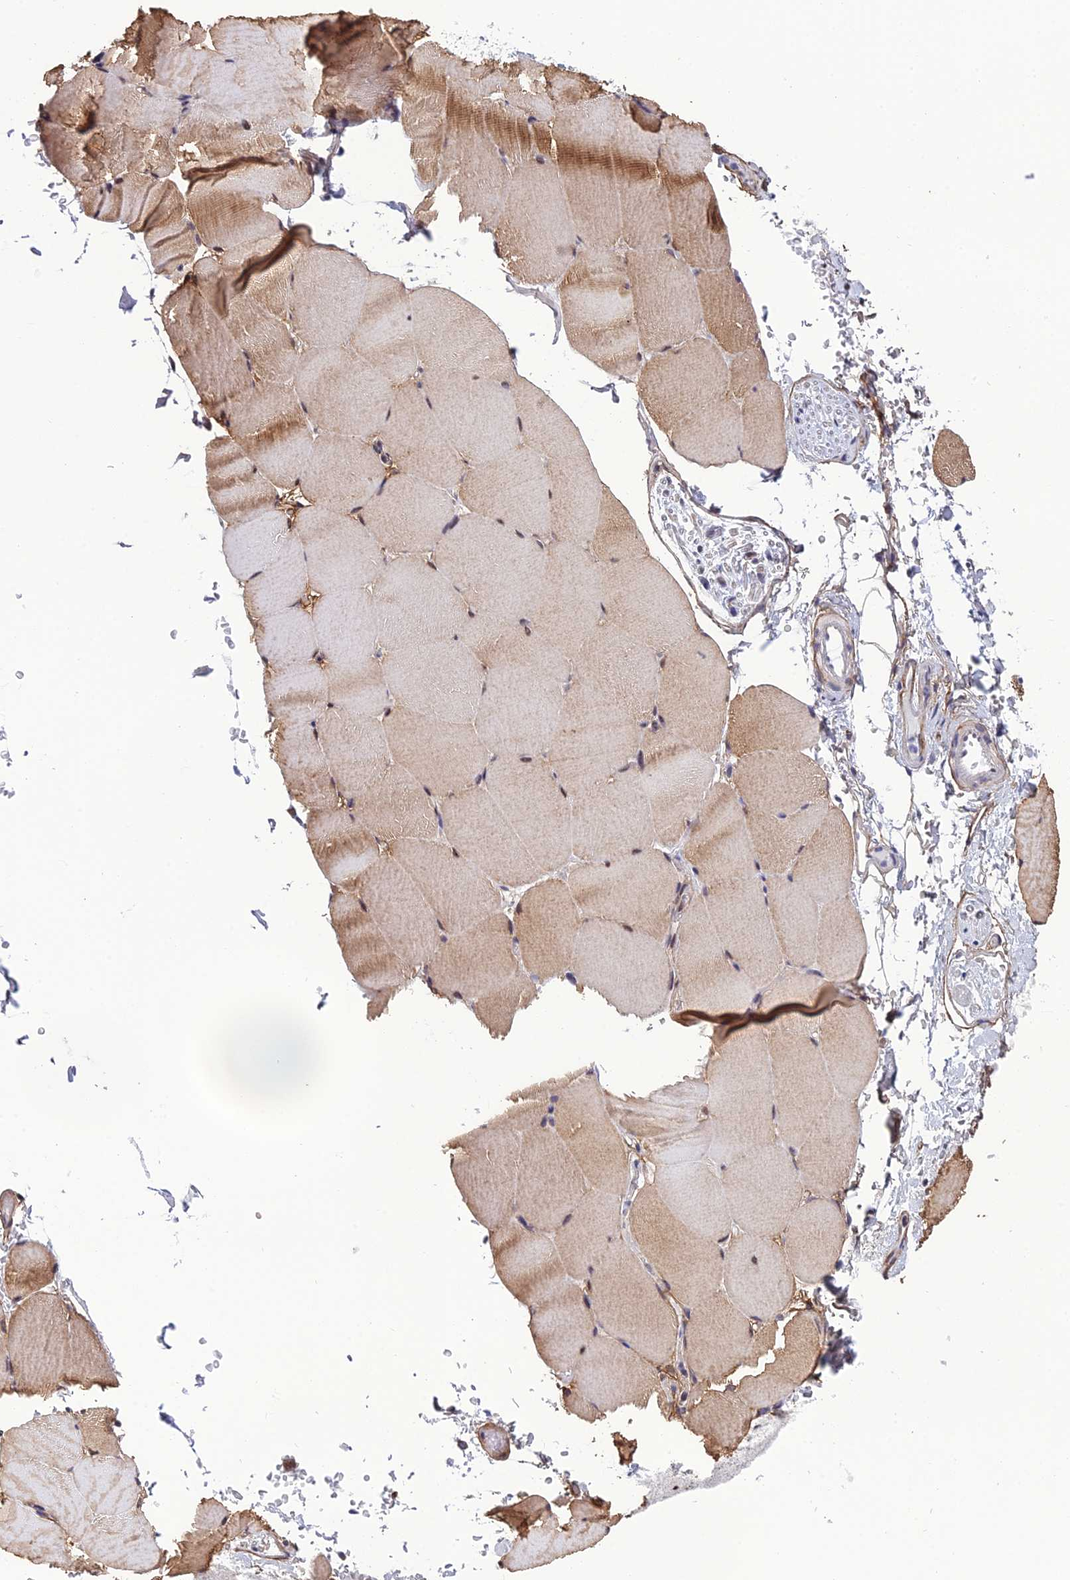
{"staining": {"intensity": "moderate", "quantity": "<25%", "location": "cytoplasmic/membranous,nuclear"}, "tissue": "skeletal muscle", "cell_type": "Myocytes", "image_type": "normal", "snomed": [{"axis": "morphology", "description": "Normal tissue, NOS"}, {"axis": "topography", "description": "Skeletal muscle"}, {"axis": "topography", "description": "Parathyroid gland"}], "caption": "Moderate cytoplasmic/membranous,nuclear positivity for a protein is appreciated in about <25% of myocytes of normal skeletal muscle using immunohistochemistry (IHC).", "gene": "RSRC1", "patient": {"sex": "female", "age": 37}}